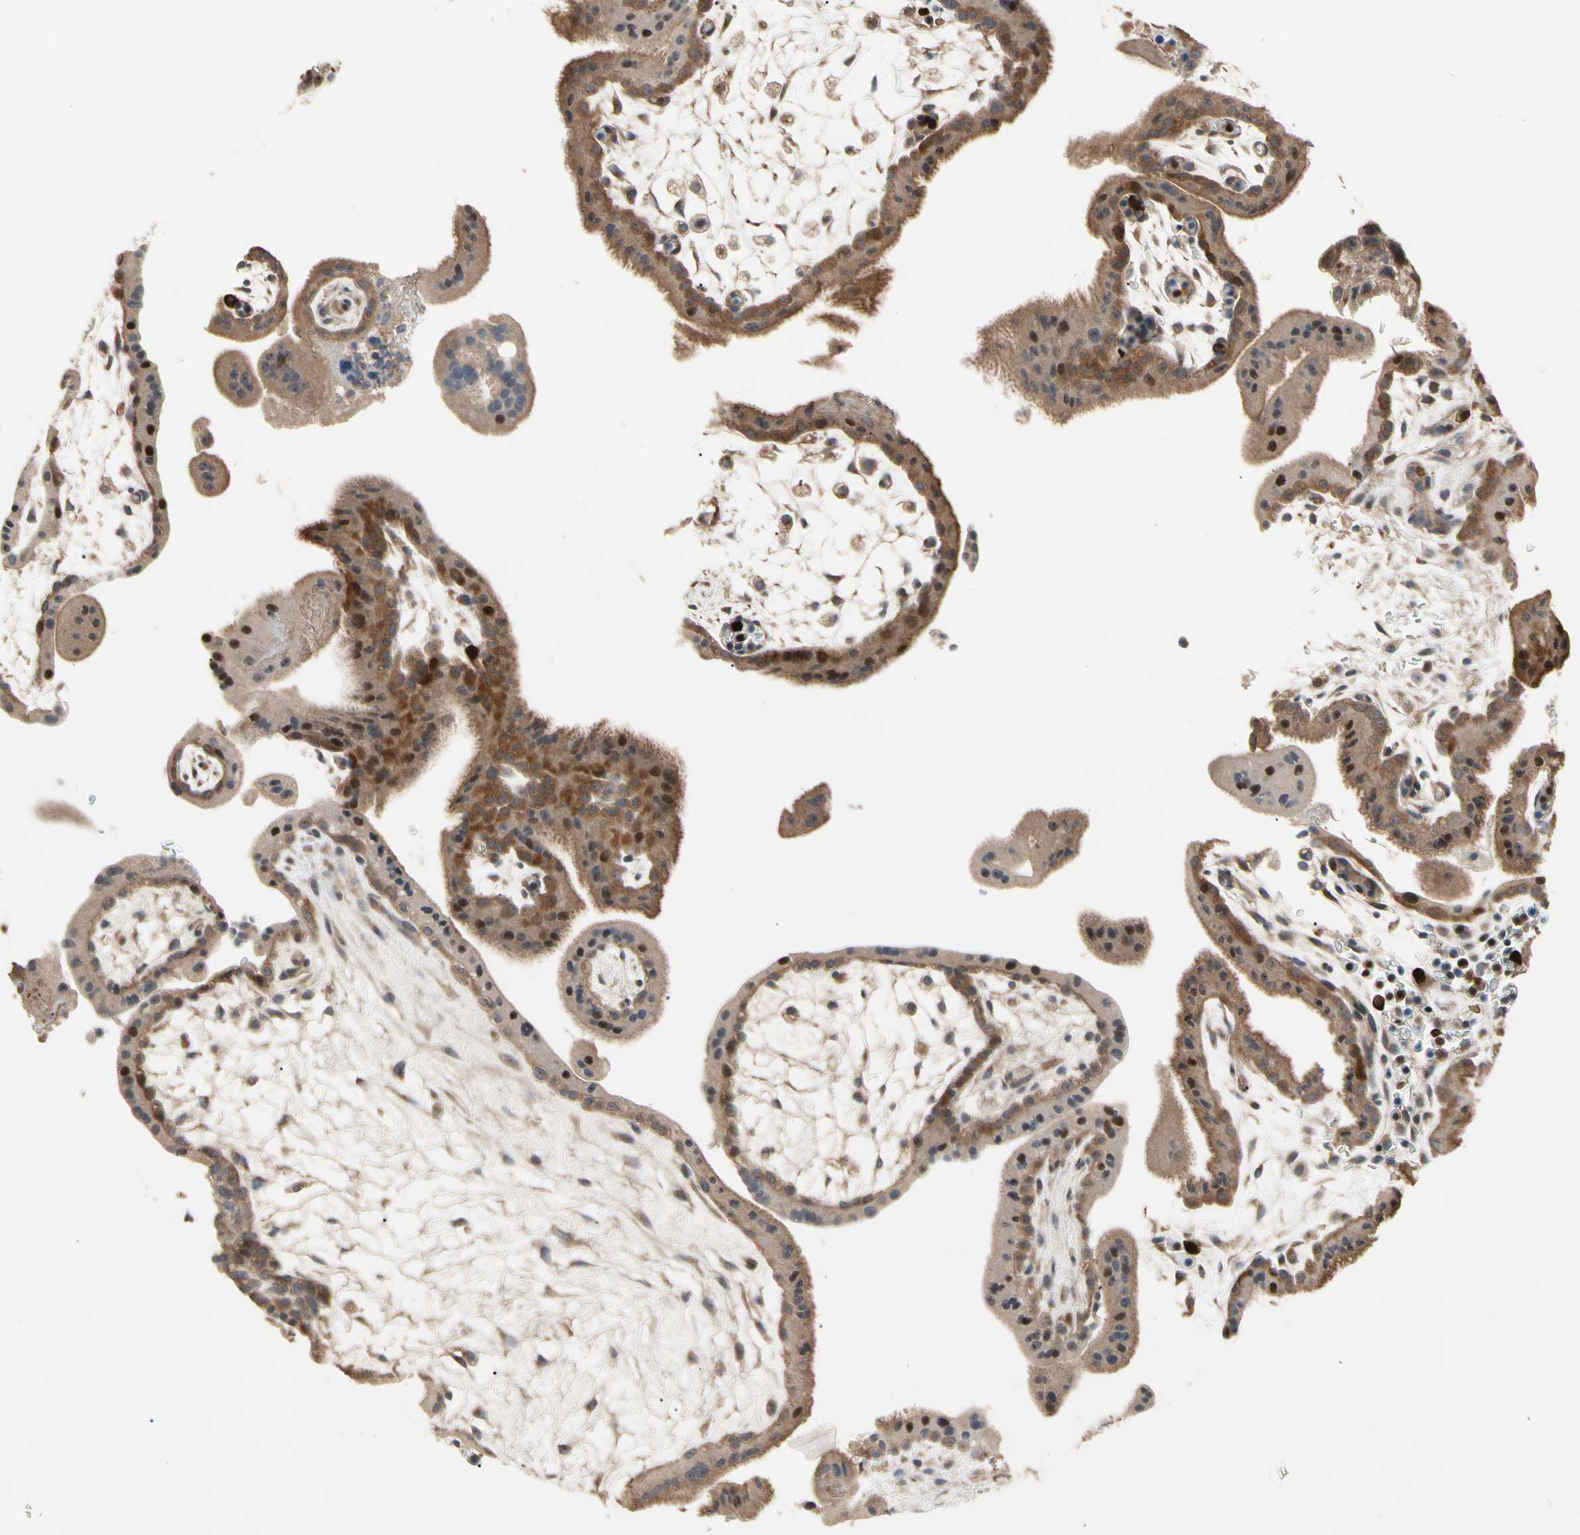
{"staining": {"intensity": "weak", "quantity": "25%-75%", "location": "cytoplasmic/membranous"}, "tissue": "placenta", "cell_type": "Decidual cells", "image_type": "normal", "snomed": [{"axis": "morphology", "description": "Normal tissue, NOS"}, {"axis": "topography", "description": "Placenta"}], "caption": "Immunohistochemistry (IHC) of benign placenta demonstrates low levels of weak cytoplasmic/membranous staining in about 25%-75% of decidual cells. (DAB (3,3'-diaminobenzidine) IHC with brightfield microscopy, high magnification).", "gene": "HMGCR", "patient": {"sex": "female", "age": 35}}